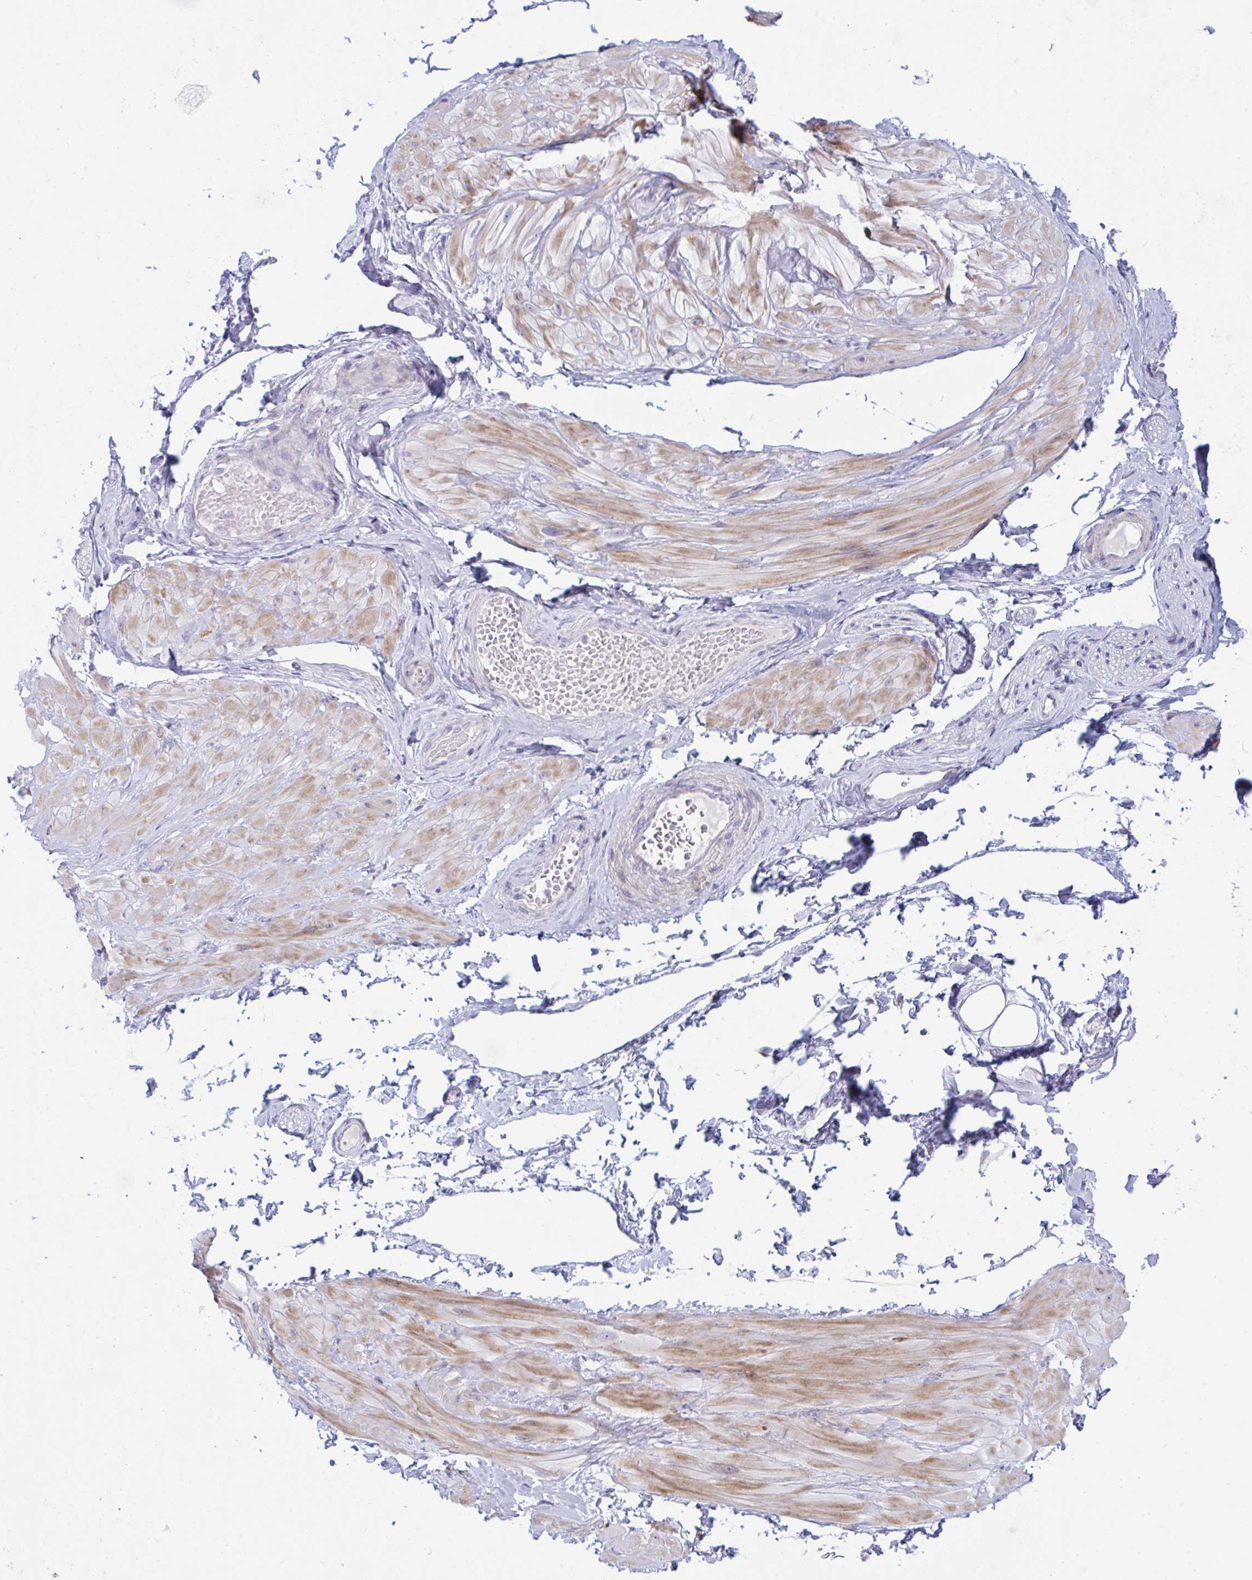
{"staining": {"intensity": "negative", "quantity": "none", "location": "none"}, "tissue": "adipose tissue", "cell_type": "Adipocytes", "image_type": "normal", "snomed": [{"axis": "morphology", "description": "Normal tissue, NOS"}, {"axis": "topography", "description": "Epididymis"}, {"axis": "topography", "description": "Peripheral nerve tissue"}], "caption": "High power microscopy histopathology image of an immunohistochemistry micrograph of unremarkable adipose tissue, revealing no significant staining in adipocytes. (Stains: DAB (3,3'-diaminobenzidine) immunohistochemistry with hematoxylin counter stain, Microscopy: brightfield microscopy at high magnification).", "gene": "MYMK", "patient": {"sex": "male", "age": 32}}